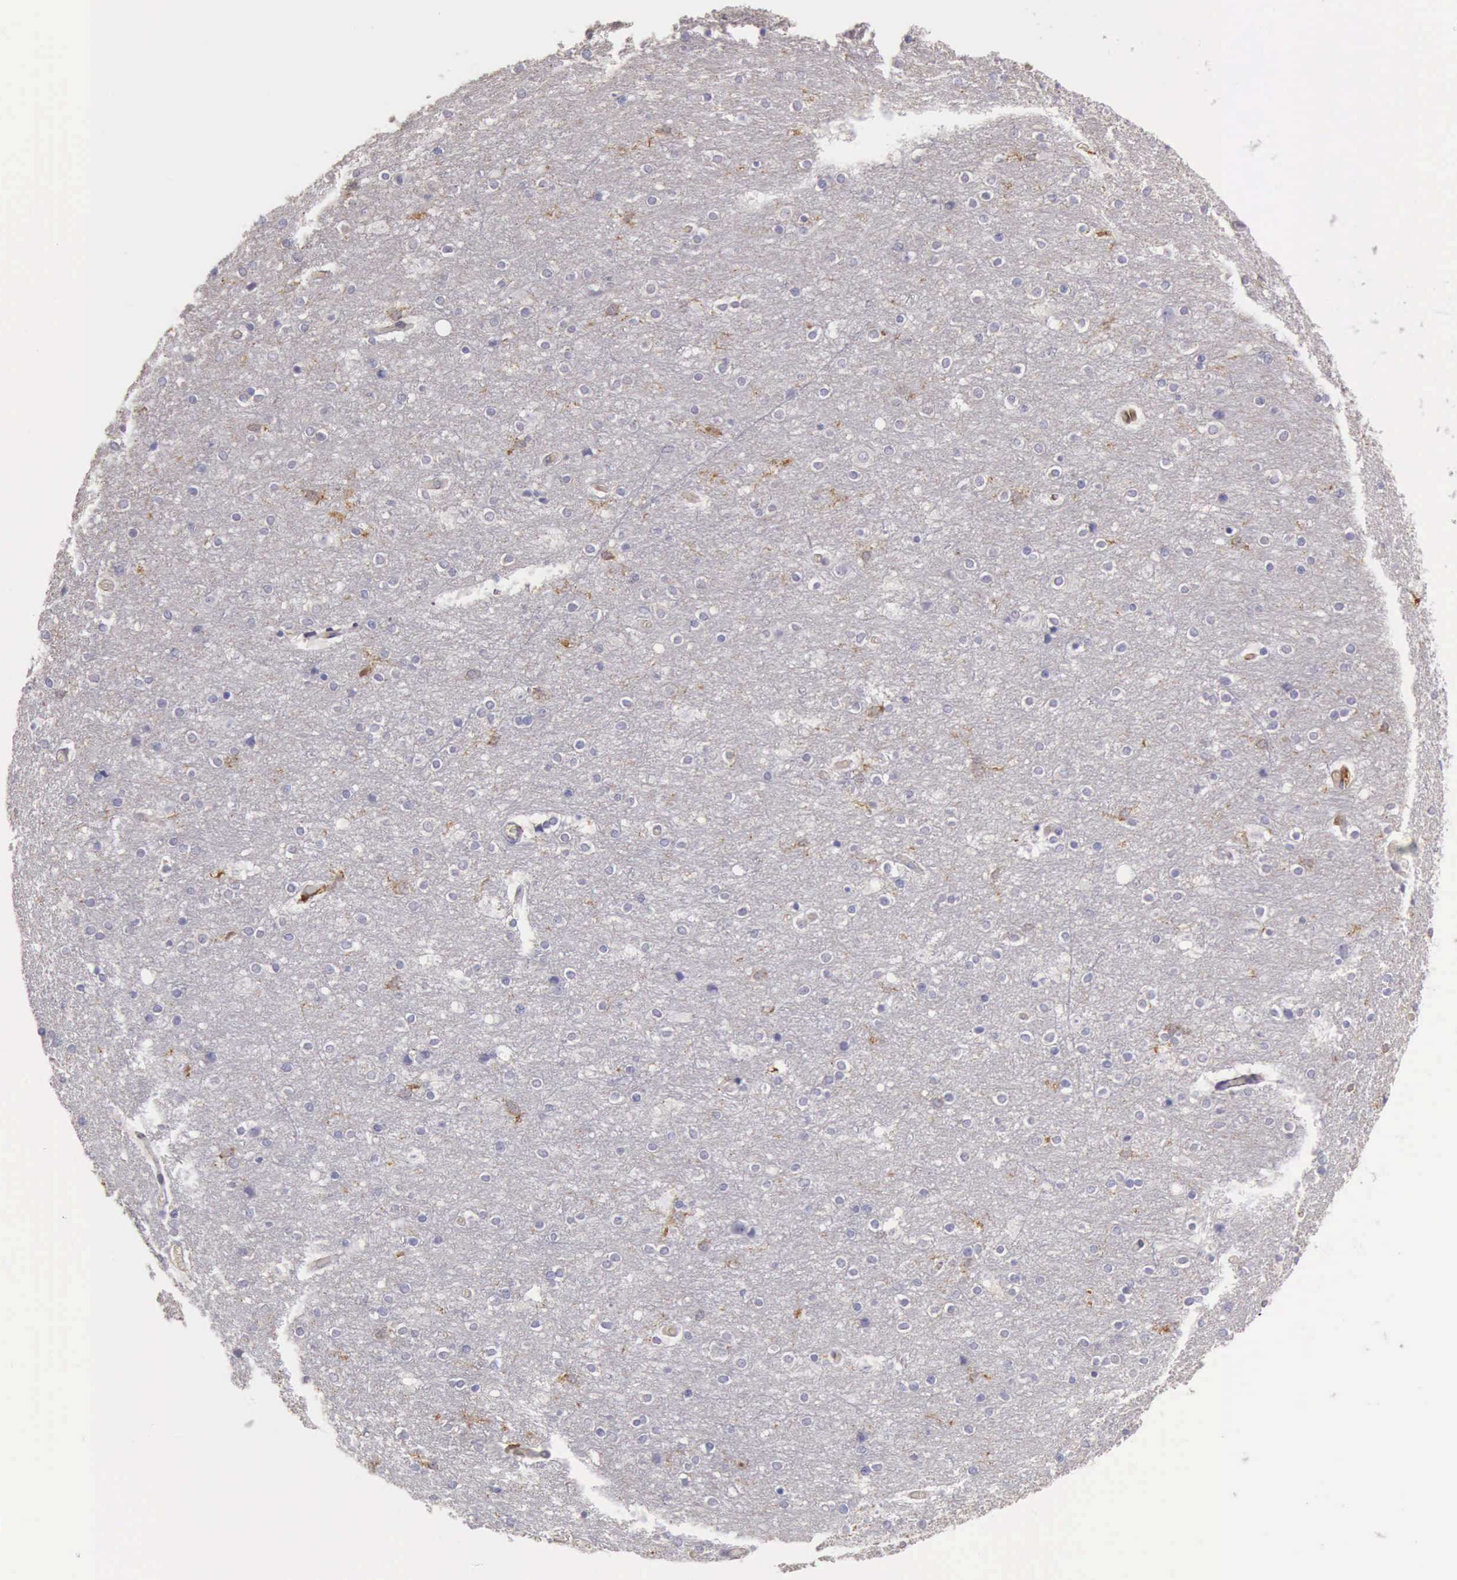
{"staining": {"intensity": "moderate", "quantity": "25%-75%", "location": "cytoplasmic/membranous"}, "tissue": "cerebral cortex", "cell_type": "Endothelial cells", "image_type": "normal", "snomed": [{"axis": "morphology", "description": "Normal tissue, NOS"}, {"axis": "topography", "description": "Cerebral cortex"}], "caption": "High-magnification brightfield microscopy of benign cerebral cortex stained with DAB (3,3'-diaminobenzidine) (brown) and counterstained with hematoxylin (blue). endothelial cells exhibit moderate cytoplasmic/membranous positivity is seen in about25%-75% of cells.", "gene": "ARHGAP4", "patient": {"sex": "female", "age": 54}}